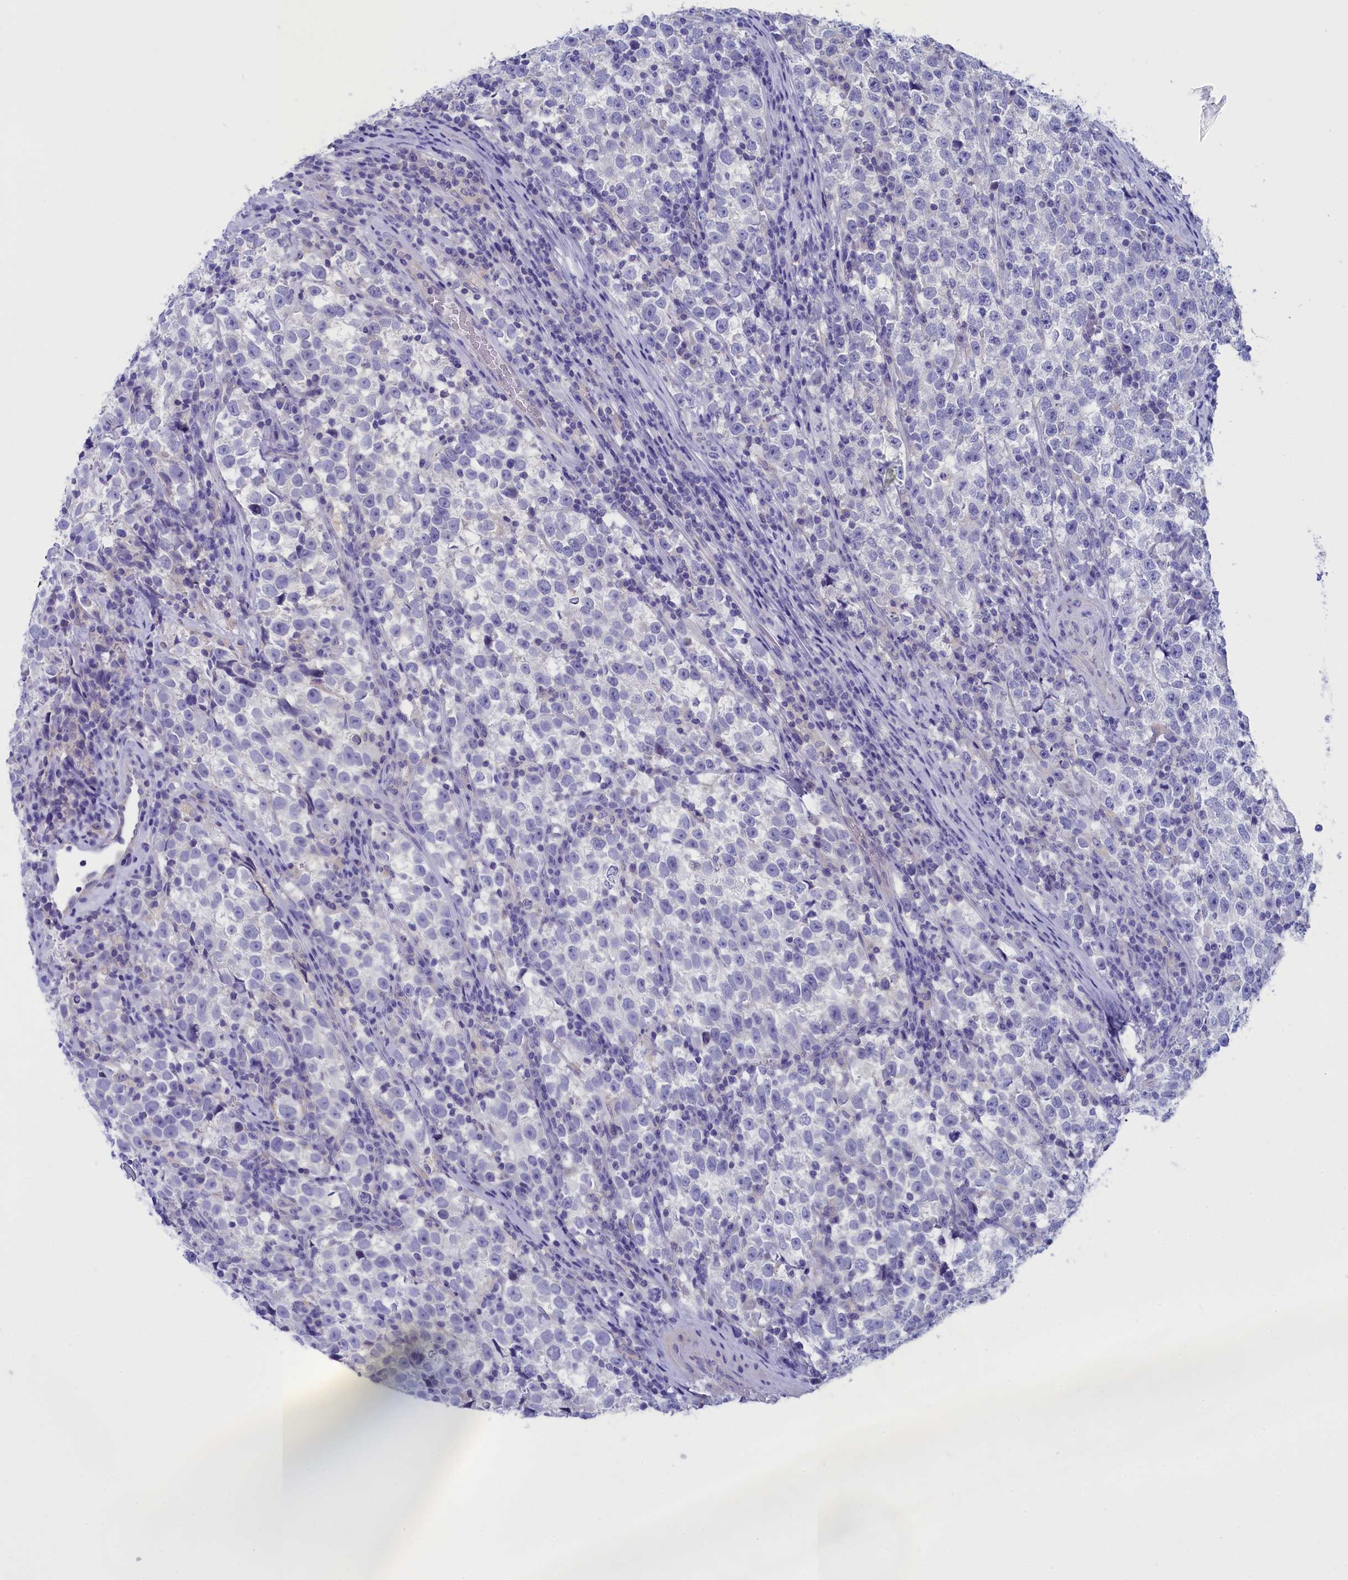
{"staining": {"intensity": "negative", "quantity": "none", "location": "none"}, "tissue": "testis cancer", "cell_type": "Tumor cells", "image_type": "cancer", "snomed": [{"axis": "morphology", "description": "Normal tissue, NOS"}, {"axis": "morphology", "description": "Seminoma, NOS"}, {"axis": "topography", "description": "Testis"}], "caption": "Testis seminoma stained for a protein using immunohistochemistry (IHC) exhibits no staining tumor cells.", "gene": "VPS35L", "patient": {"sex": "male", "age": 43}}